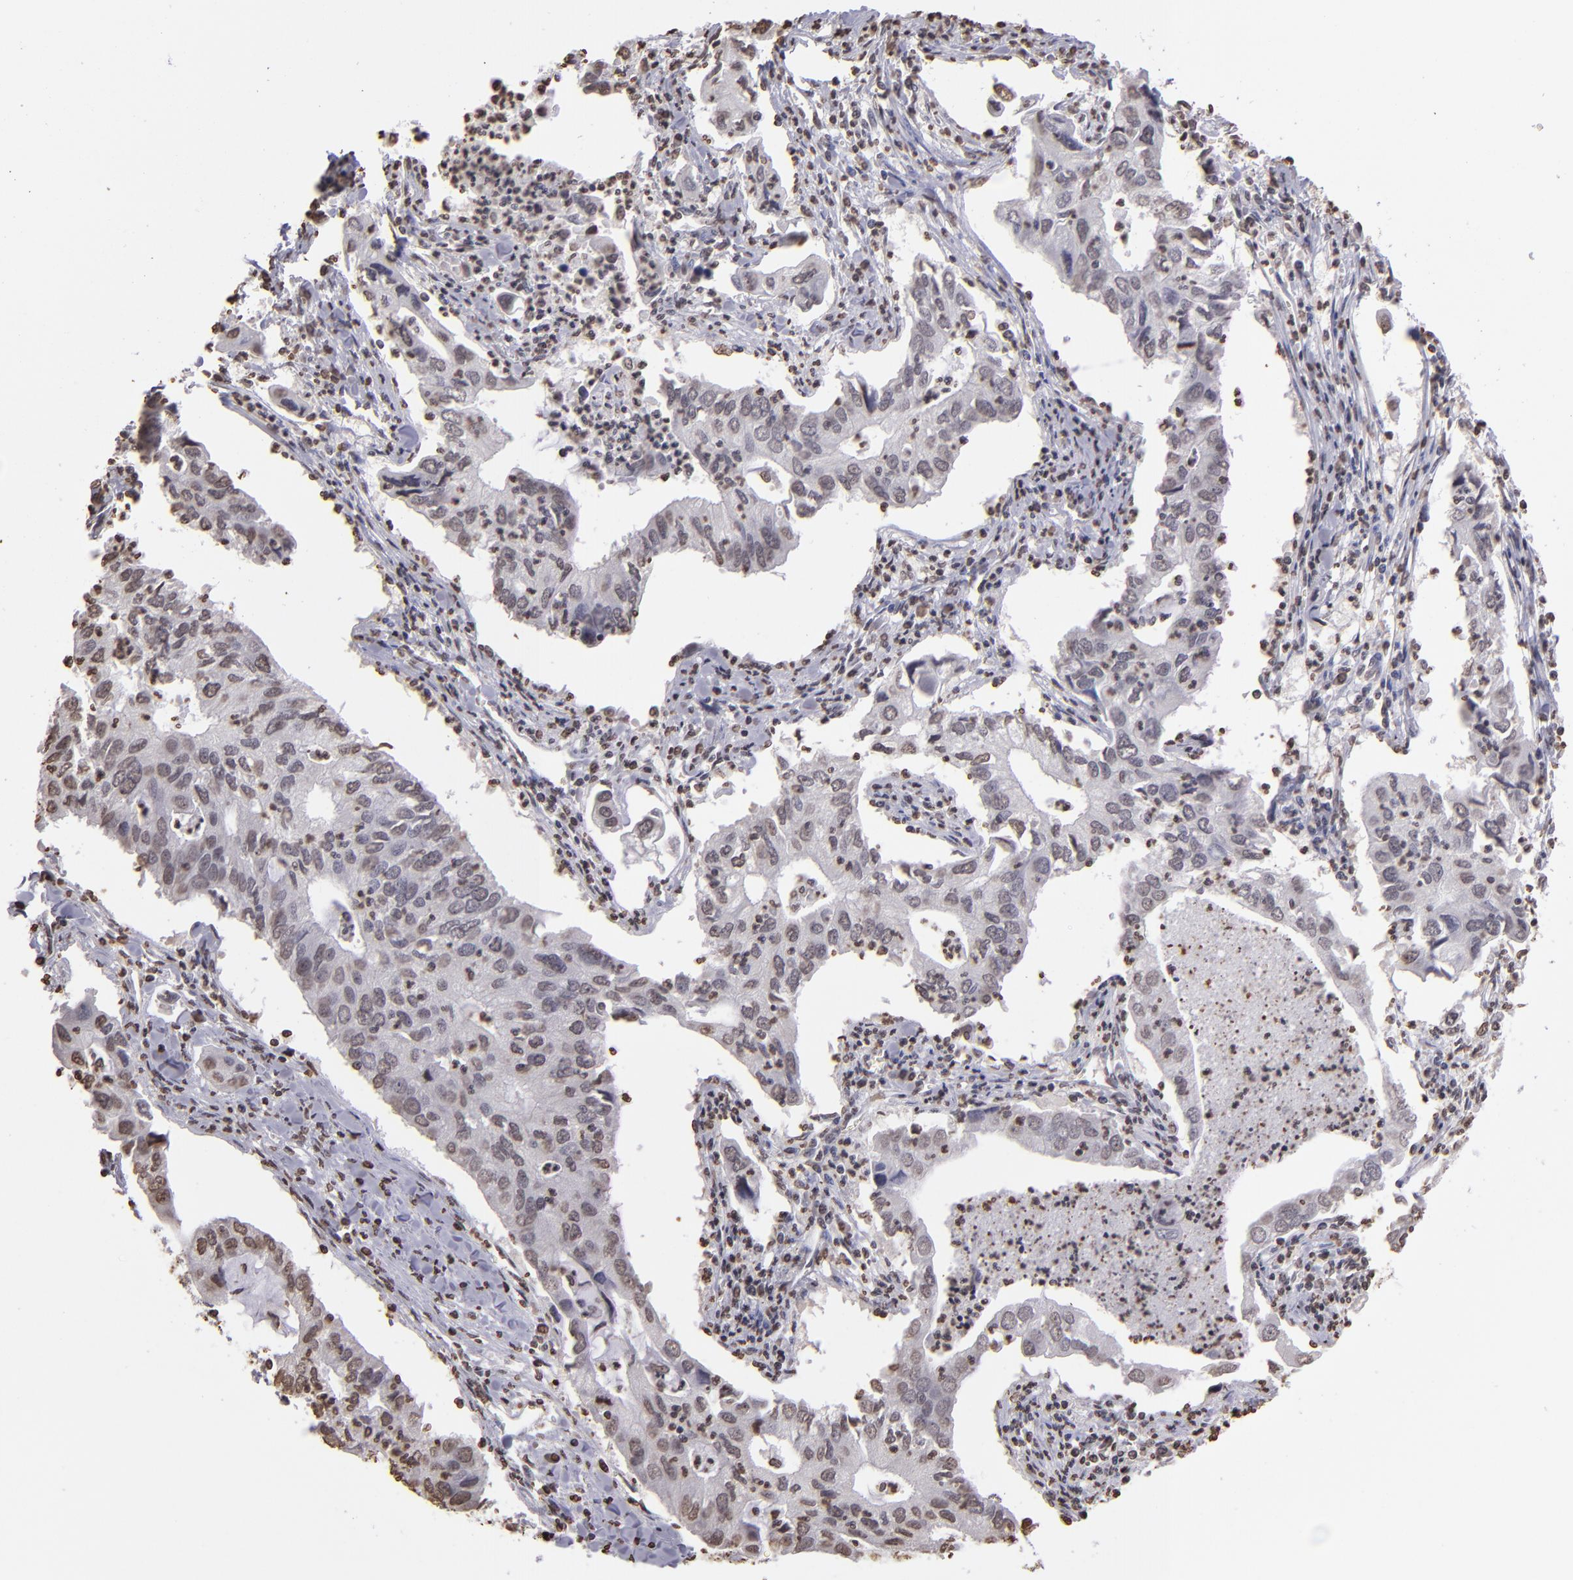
{"staining": {"intensity": "weak", "quantity": "<25%", "location": "nuclear"}, "tissue": "lung cancer", "cell_type": "Tumor cells", "image_type": "cancer", "snomed": [{"axis": "morphology", "description": "Adenocarcinoma, NOS"}, {"axis": "topography", "description": "Lung"}], "caption": "DAB (3,3'-diaminobenzidine) immunohistochemical staining of human lung adenocarcinoma exhibits no significant positivity in tumor cells.", "gene": "LBX1", "patient": {"sex": "male", "age": 48}}